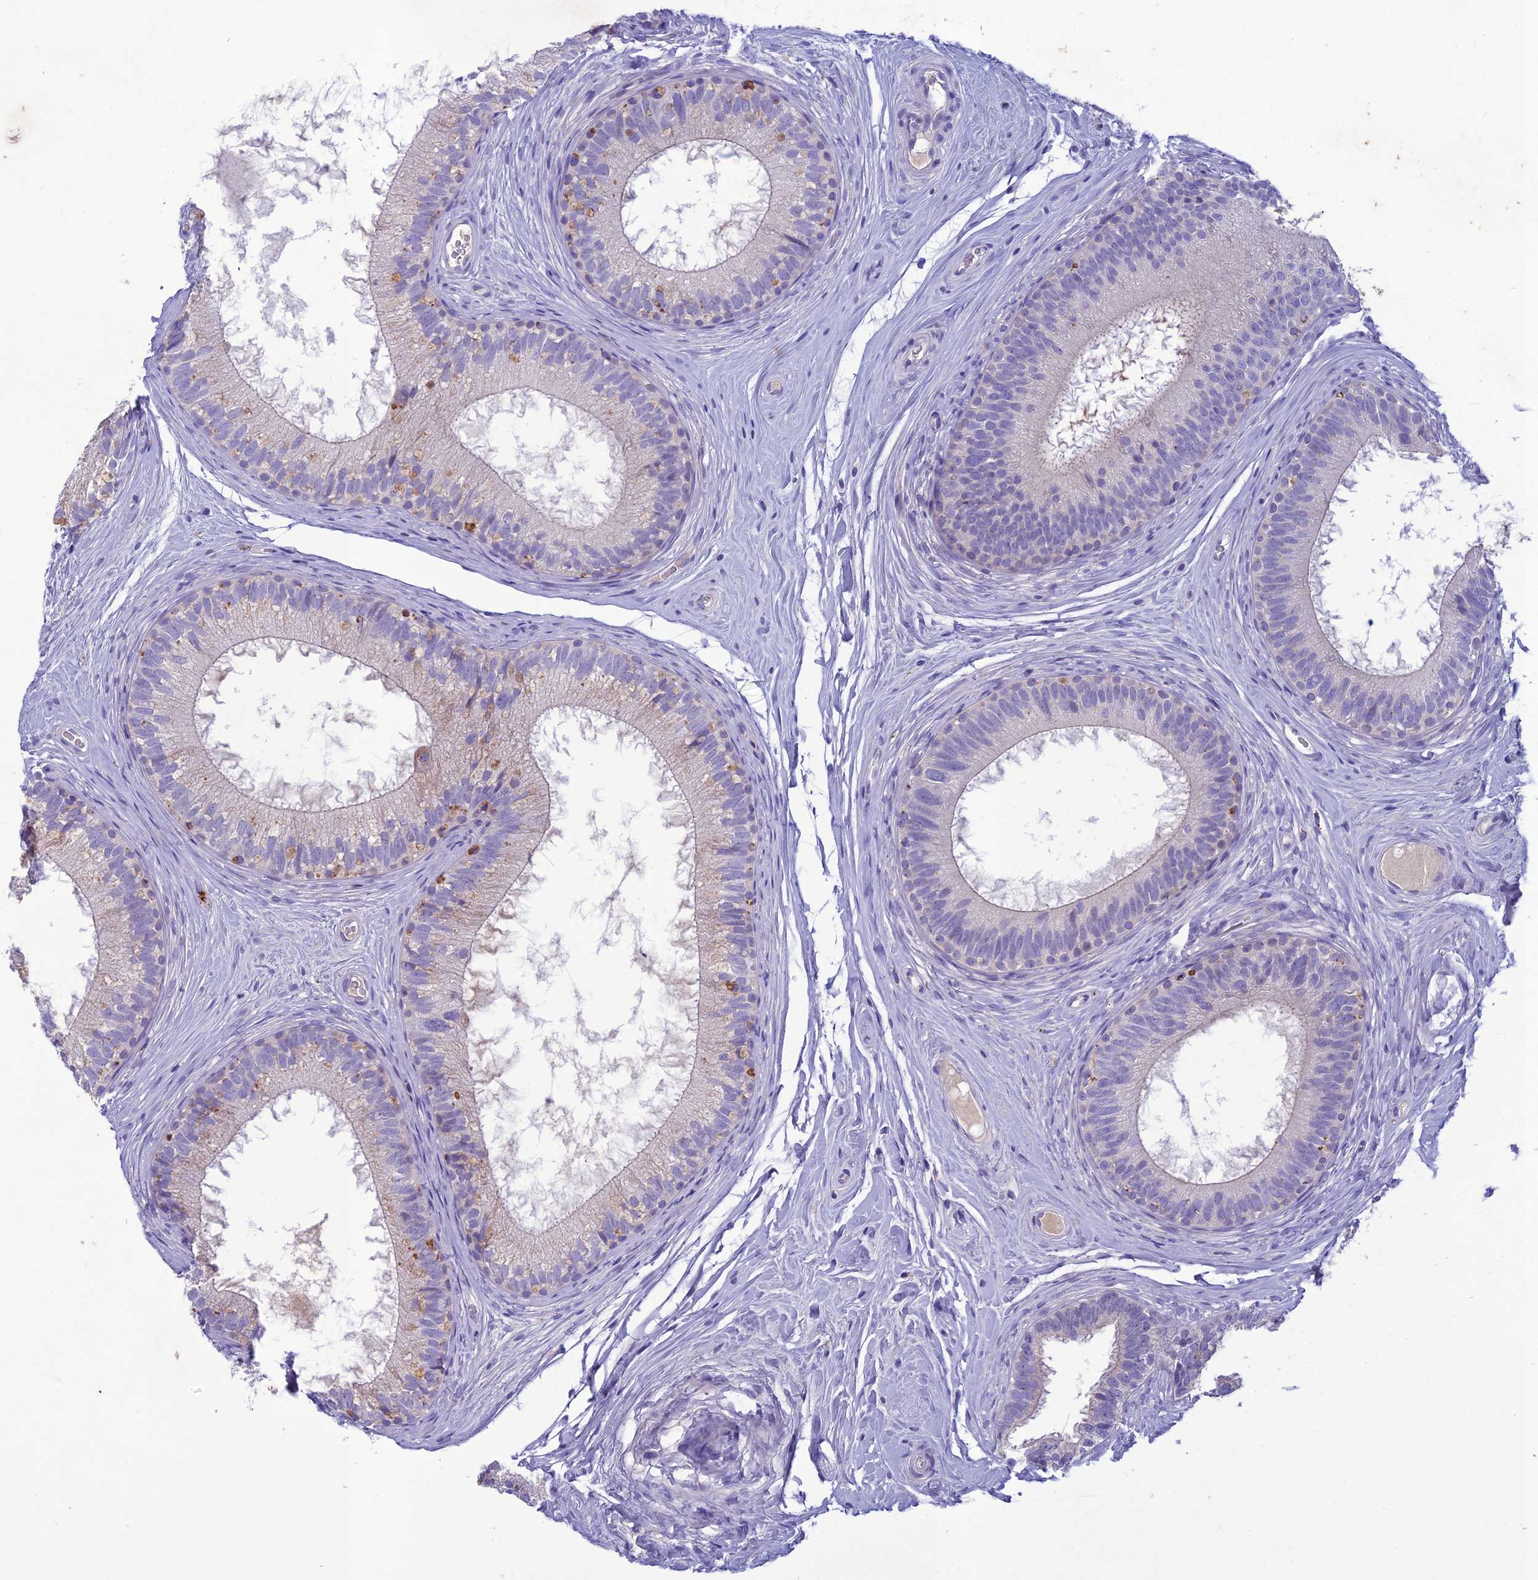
{"staining": {"intensity": "weak", "quantity": "<25%", "location": "cytoplasmic/membranous"}, "tissue": "epididymis", "cell_type": "Glandular cells", "image_type": "normal", "snomed": [{"axis": "morphology", "description": "Normal tissue, NOS"}, {"axis": "topography", "description": "Epididymis"}], "caption": "Immunohistochemical staining of normal epididymis demonstrates no significant positivity in glandular cells.", "gene": "IFT172", "patient": {"sex": "male", "age": 33}}